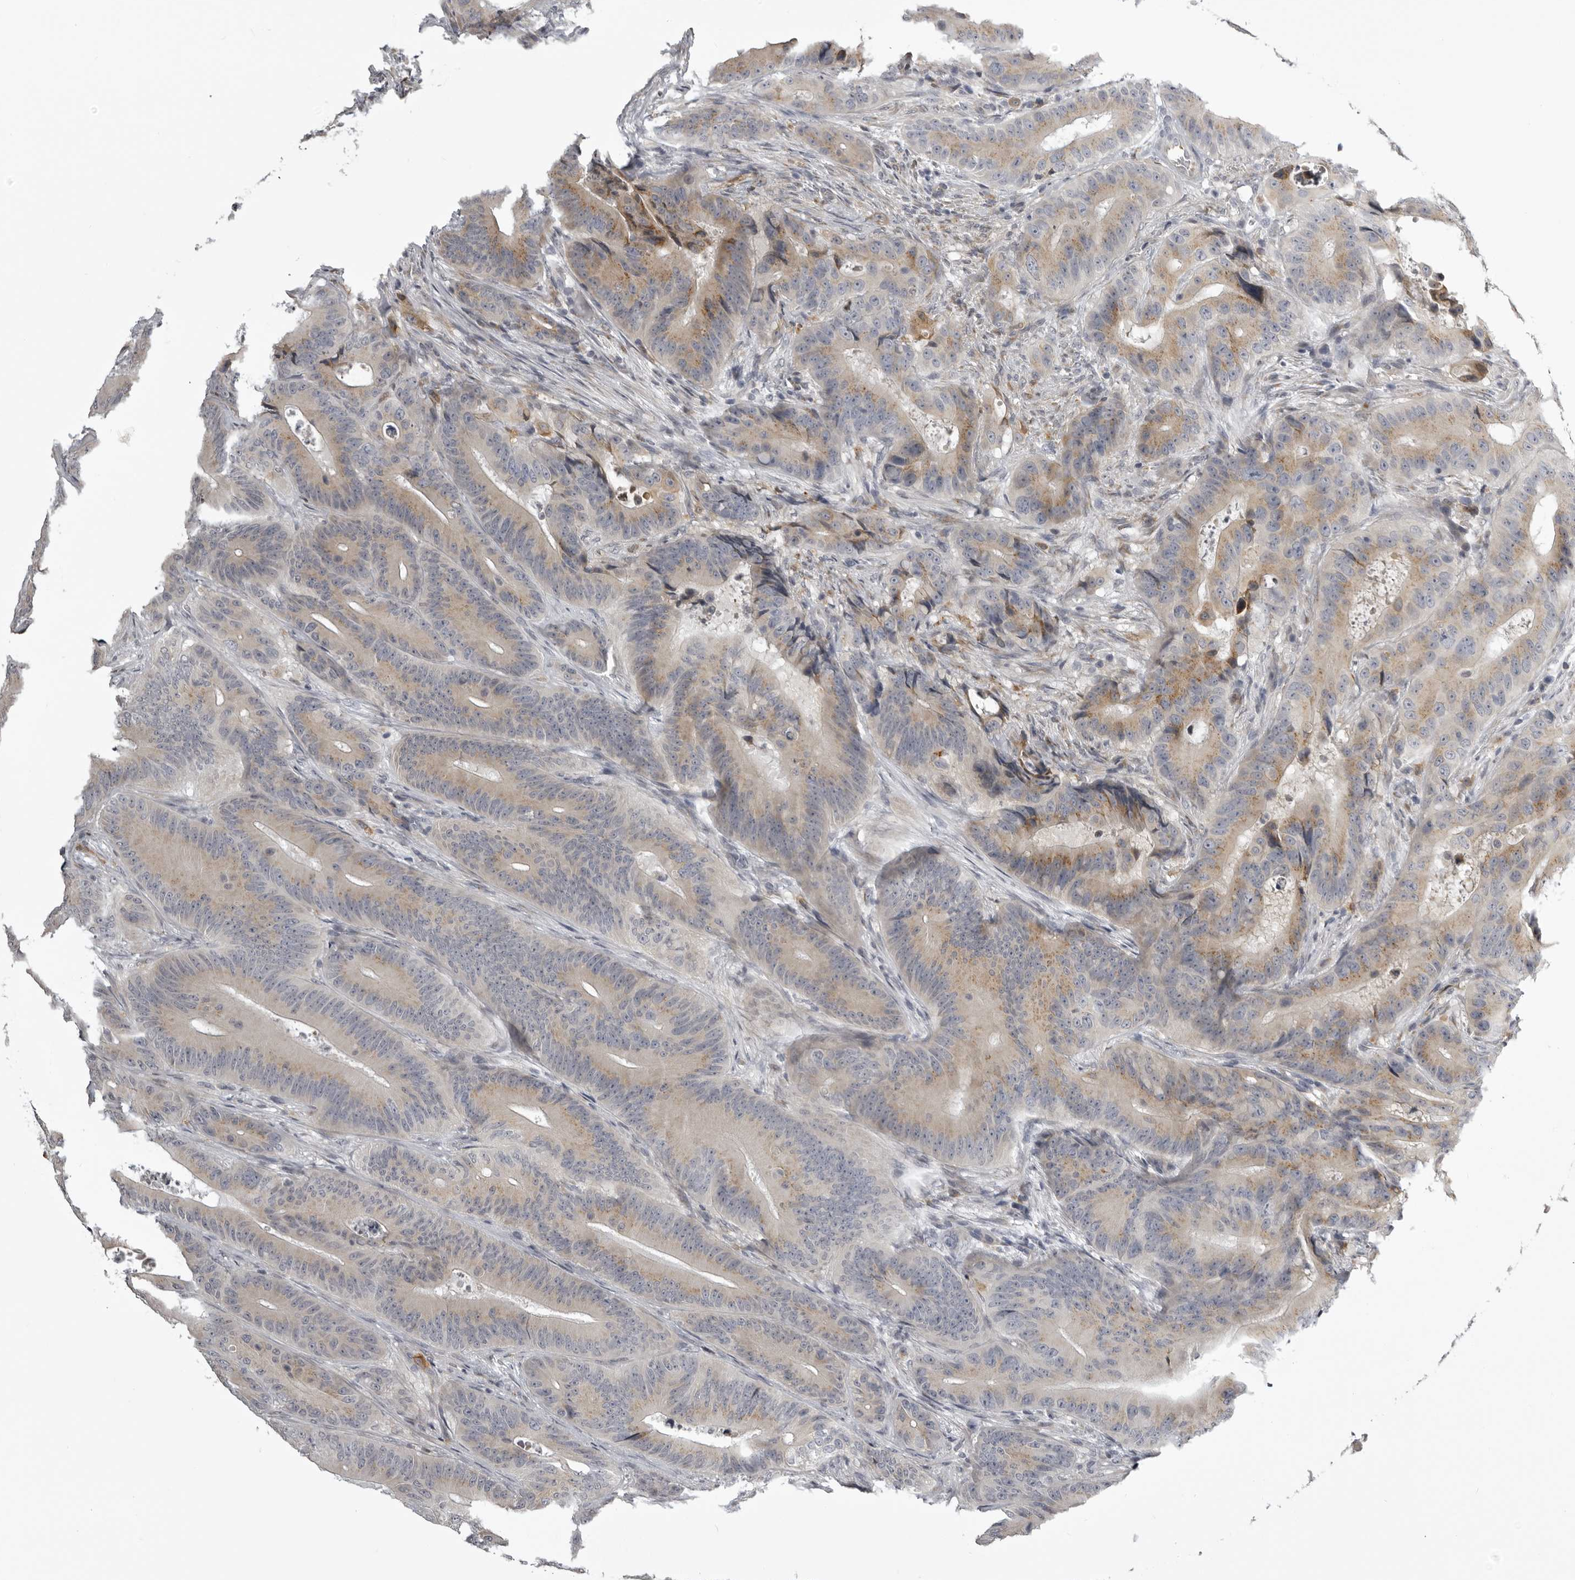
{"staining": {"intensity": "moderate", "quantity": "<25%", "location": "cytoplasmic/membranous"}, "tissue": "colorectal cancer", "cell_type": "Tumor cells", "image_type": "cancer", "snomed": [{"axis": "morphology", "description": "Adenocarcinoma, NOS"}, {"axis": "topography", "description": "Colon"}], "caption": "Adenocarcinoma (colorectal) stained for a protein reveals moderate cytoplasmic/membranous positivity in tumor cells.", "gene": "NCEH1", "patient": {"sex": "male", "age": 83}}